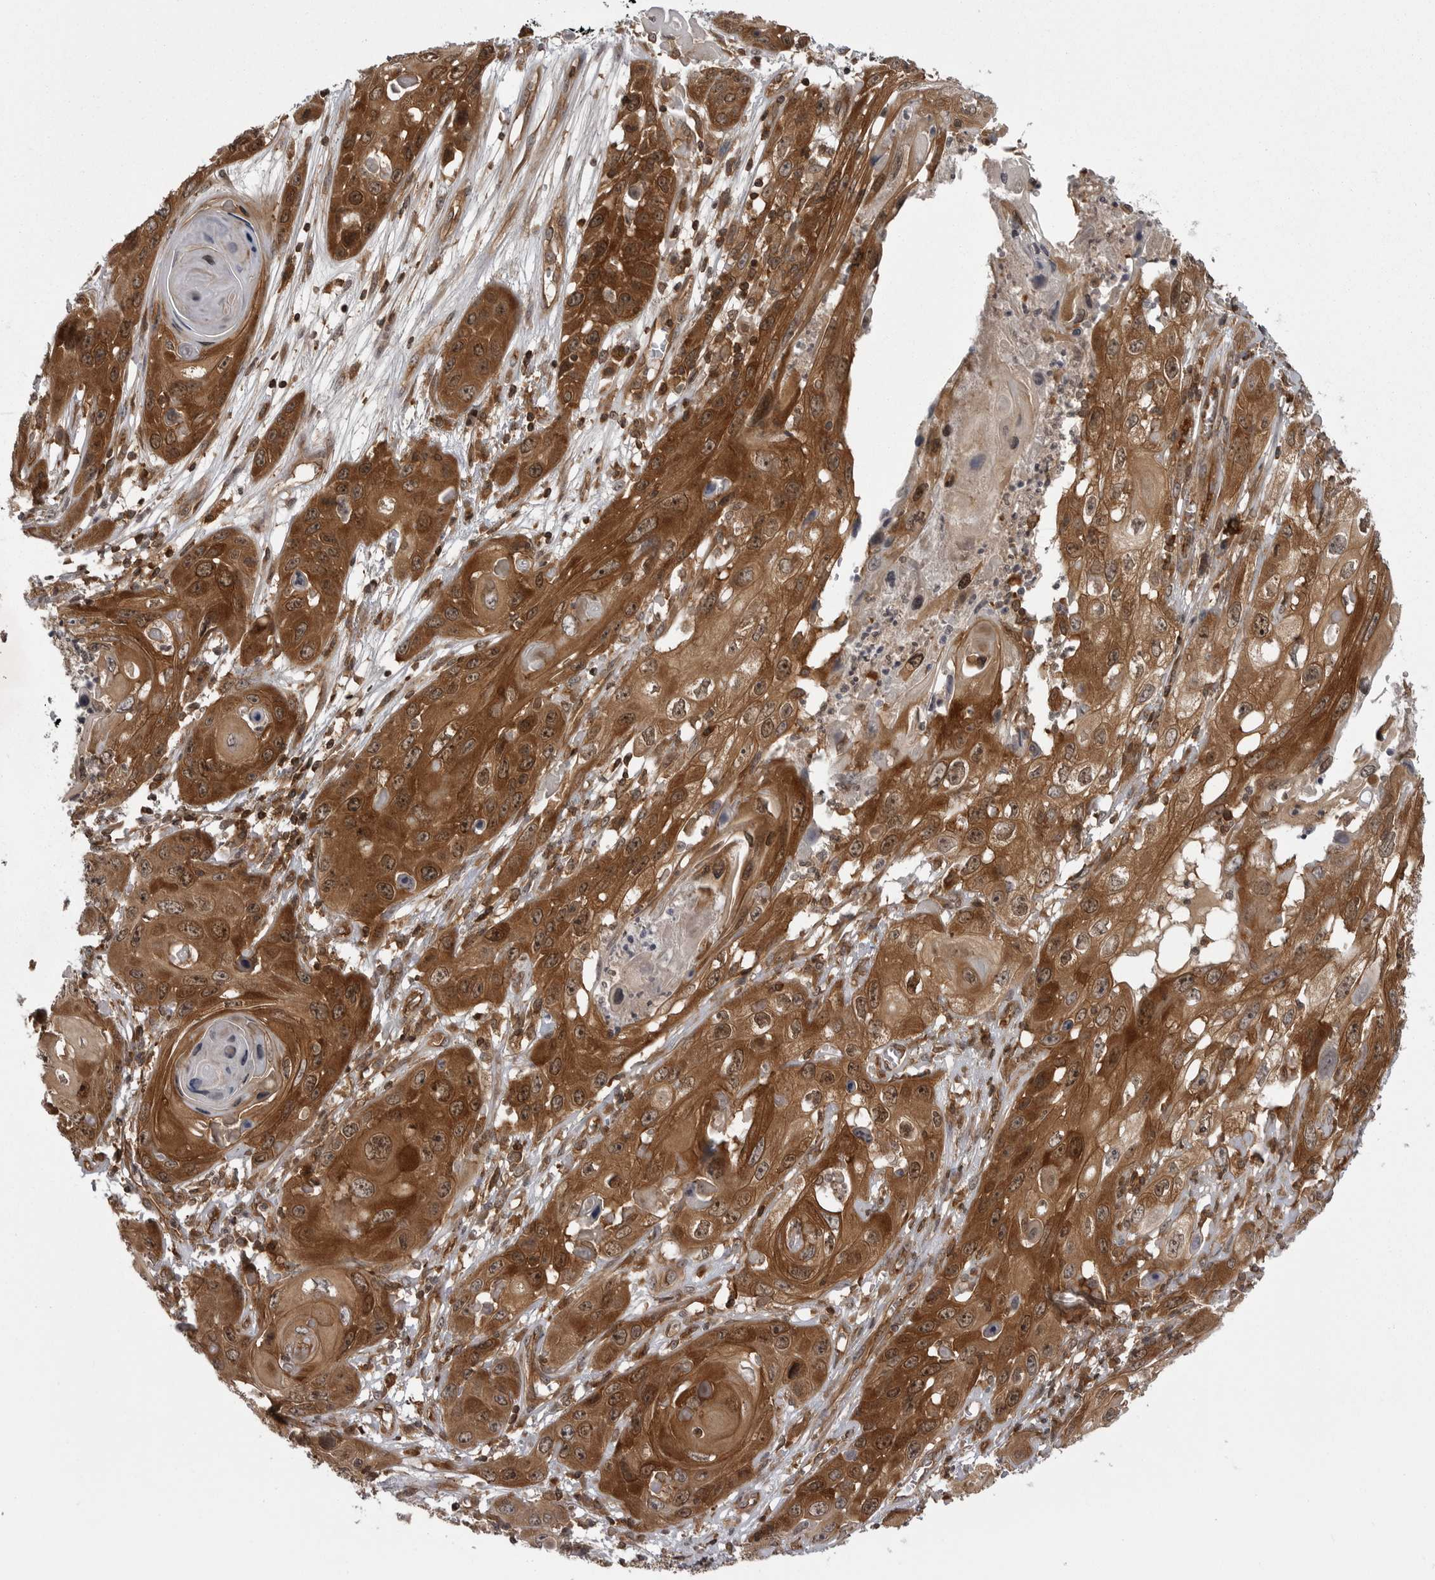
{"staining": {"intensity": "strong", "quantity": ">75%", "location": "cytoplasmic/membranous,nuclear"}, "tissue": "skin cancer", "cell_type": "Tumor cells", "image_type": "cancer", "snomed": [{"axis": "morphology", "description": "Squamous cell carcinoma, NOS"}, {"axis": "topography", "description": "Skin"}], "caption": "Protein staining reveals strong cytoplasmic/membranous and nuclear expression in about >75% of tumor cells in skin cancer.", "gene": "STK24", "patient": {"sex": "male", "age": 55}}